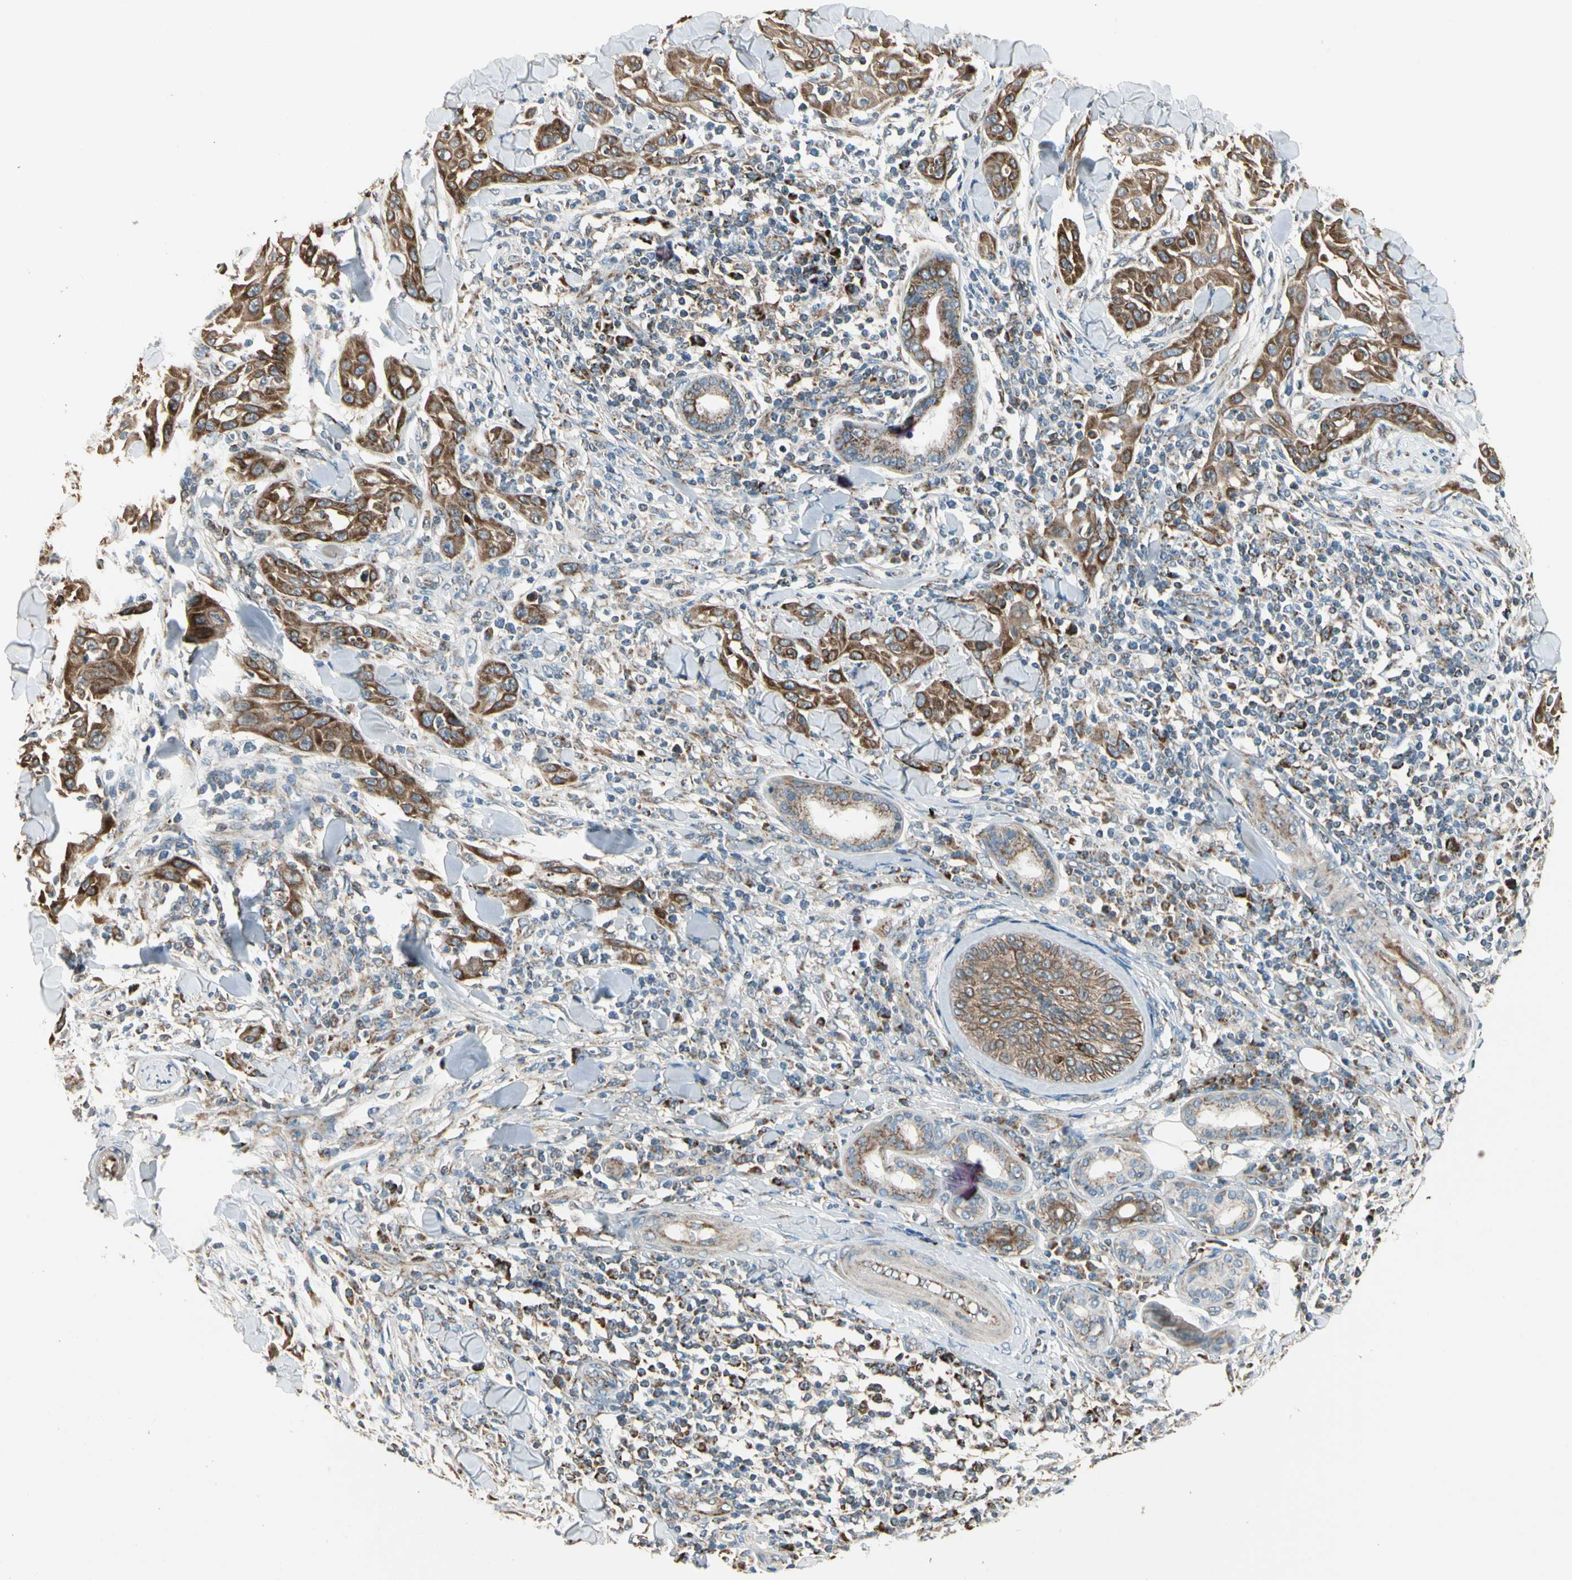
{"staining": {"intensity": "strong", "quantity": ">75%", "location": "cytoplasmic/membranous"}, "tissue": "skin cancer", "cell_type": "Tumor cells", "image_type": "cancer", "snomed": [{"axis": "morphology", "description": "Squamous cell carcinoma, NOS"}, {"axis": "topography", "description": "Skin"}], "caption": "Strong cytoplasmic/membranous positivity is appreciated in about >75% of tumor cells in skin cancer. (Stains: DAB in brown, nuclei in blue, Microscopy: brightfield microscopy at high magnification).", "gene": "EPHB3", "patient": {"sex": "male", "age": 24}}